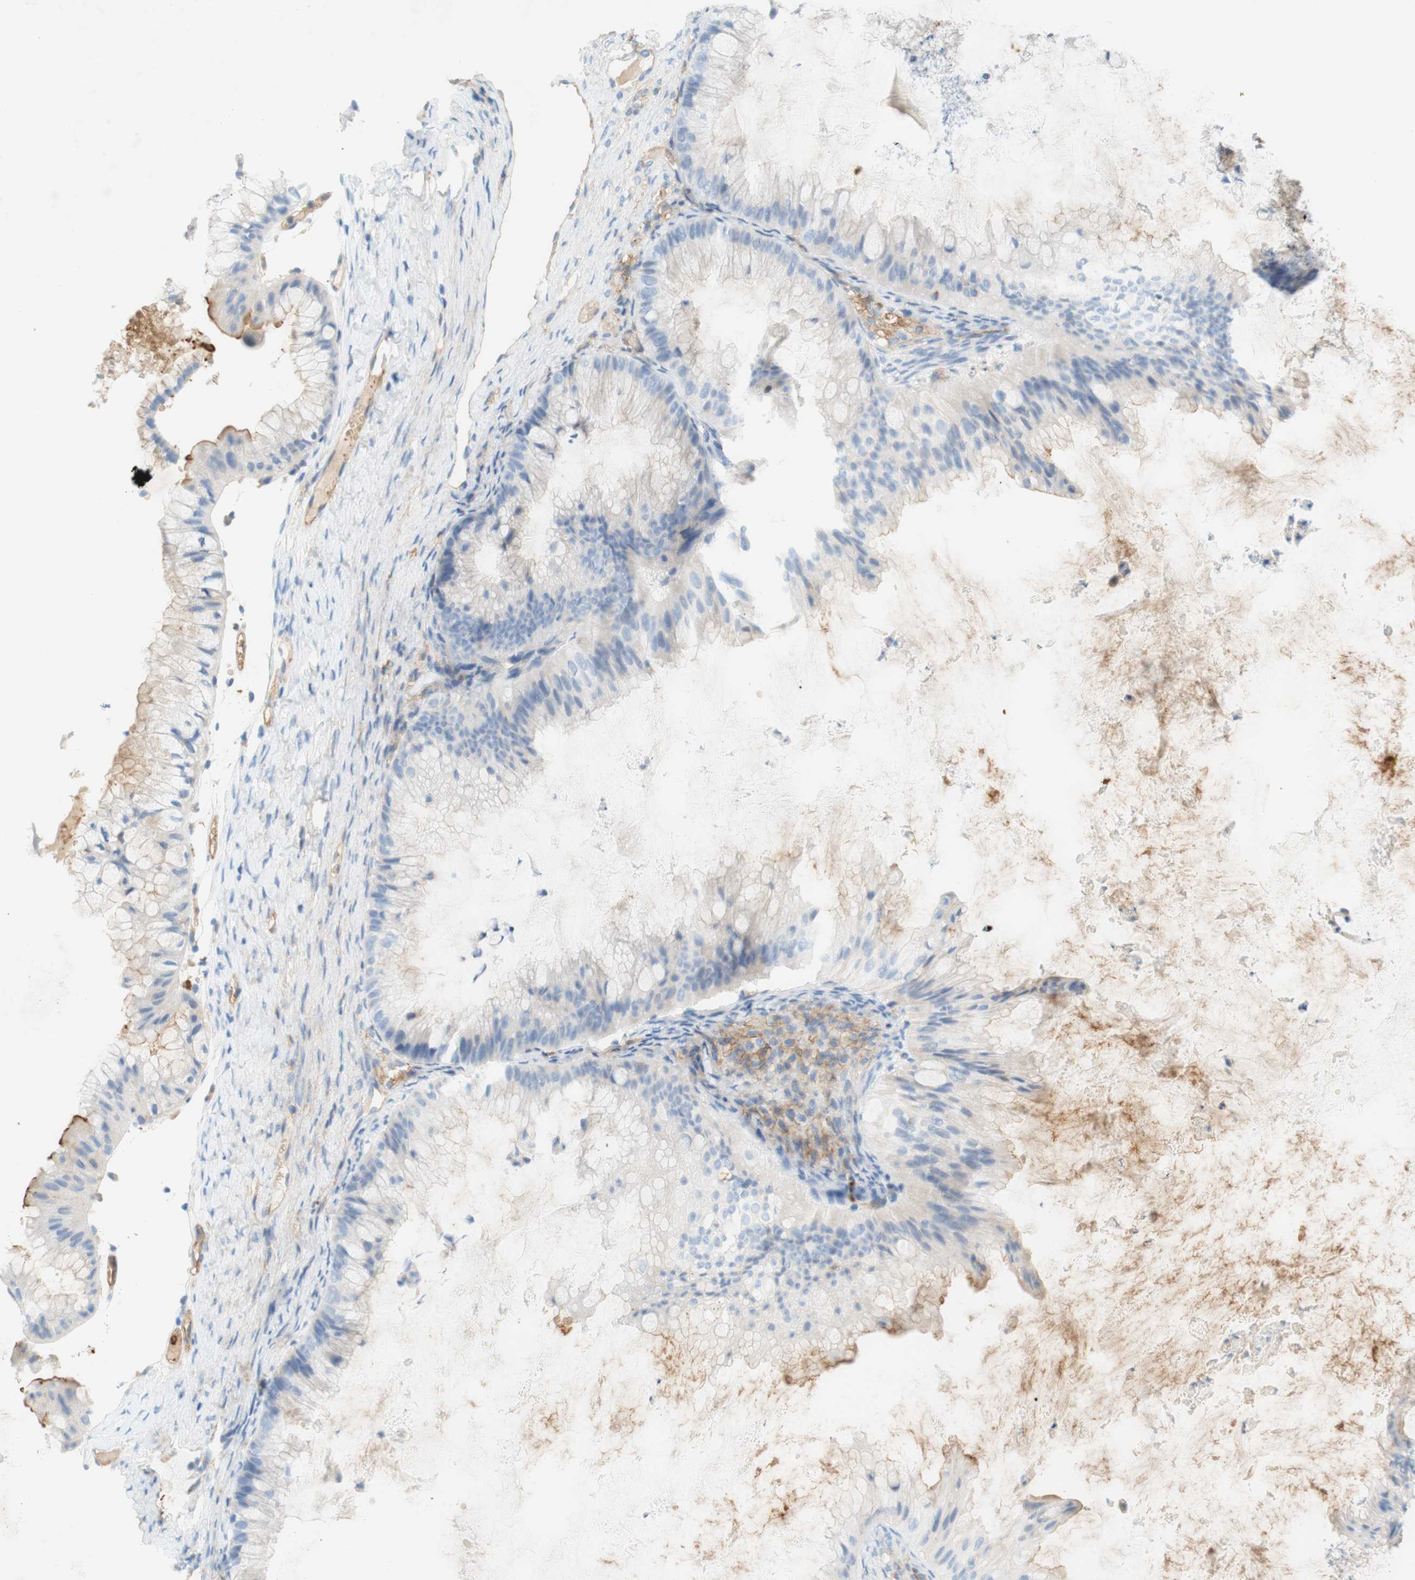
{"staining": {"intensity": "negative", "quantity": "none", "location": "none"}, "tissue": "ovarian cancer", "cell_type": "Tumor cells", "image_type": "cancer", "snomed": [{"axis": "morphology", "description": "Cystadenocarcinoma, mucinous, NOS"}, {"axis": "topography", "description": "Ovary"}], "caption": "Image shows no significant protein expression in tumor cells of mucinous cystadenocarcinoma (ovarian).", "gene": "STOM", "patient": {"sex": "female", "age": 61}}